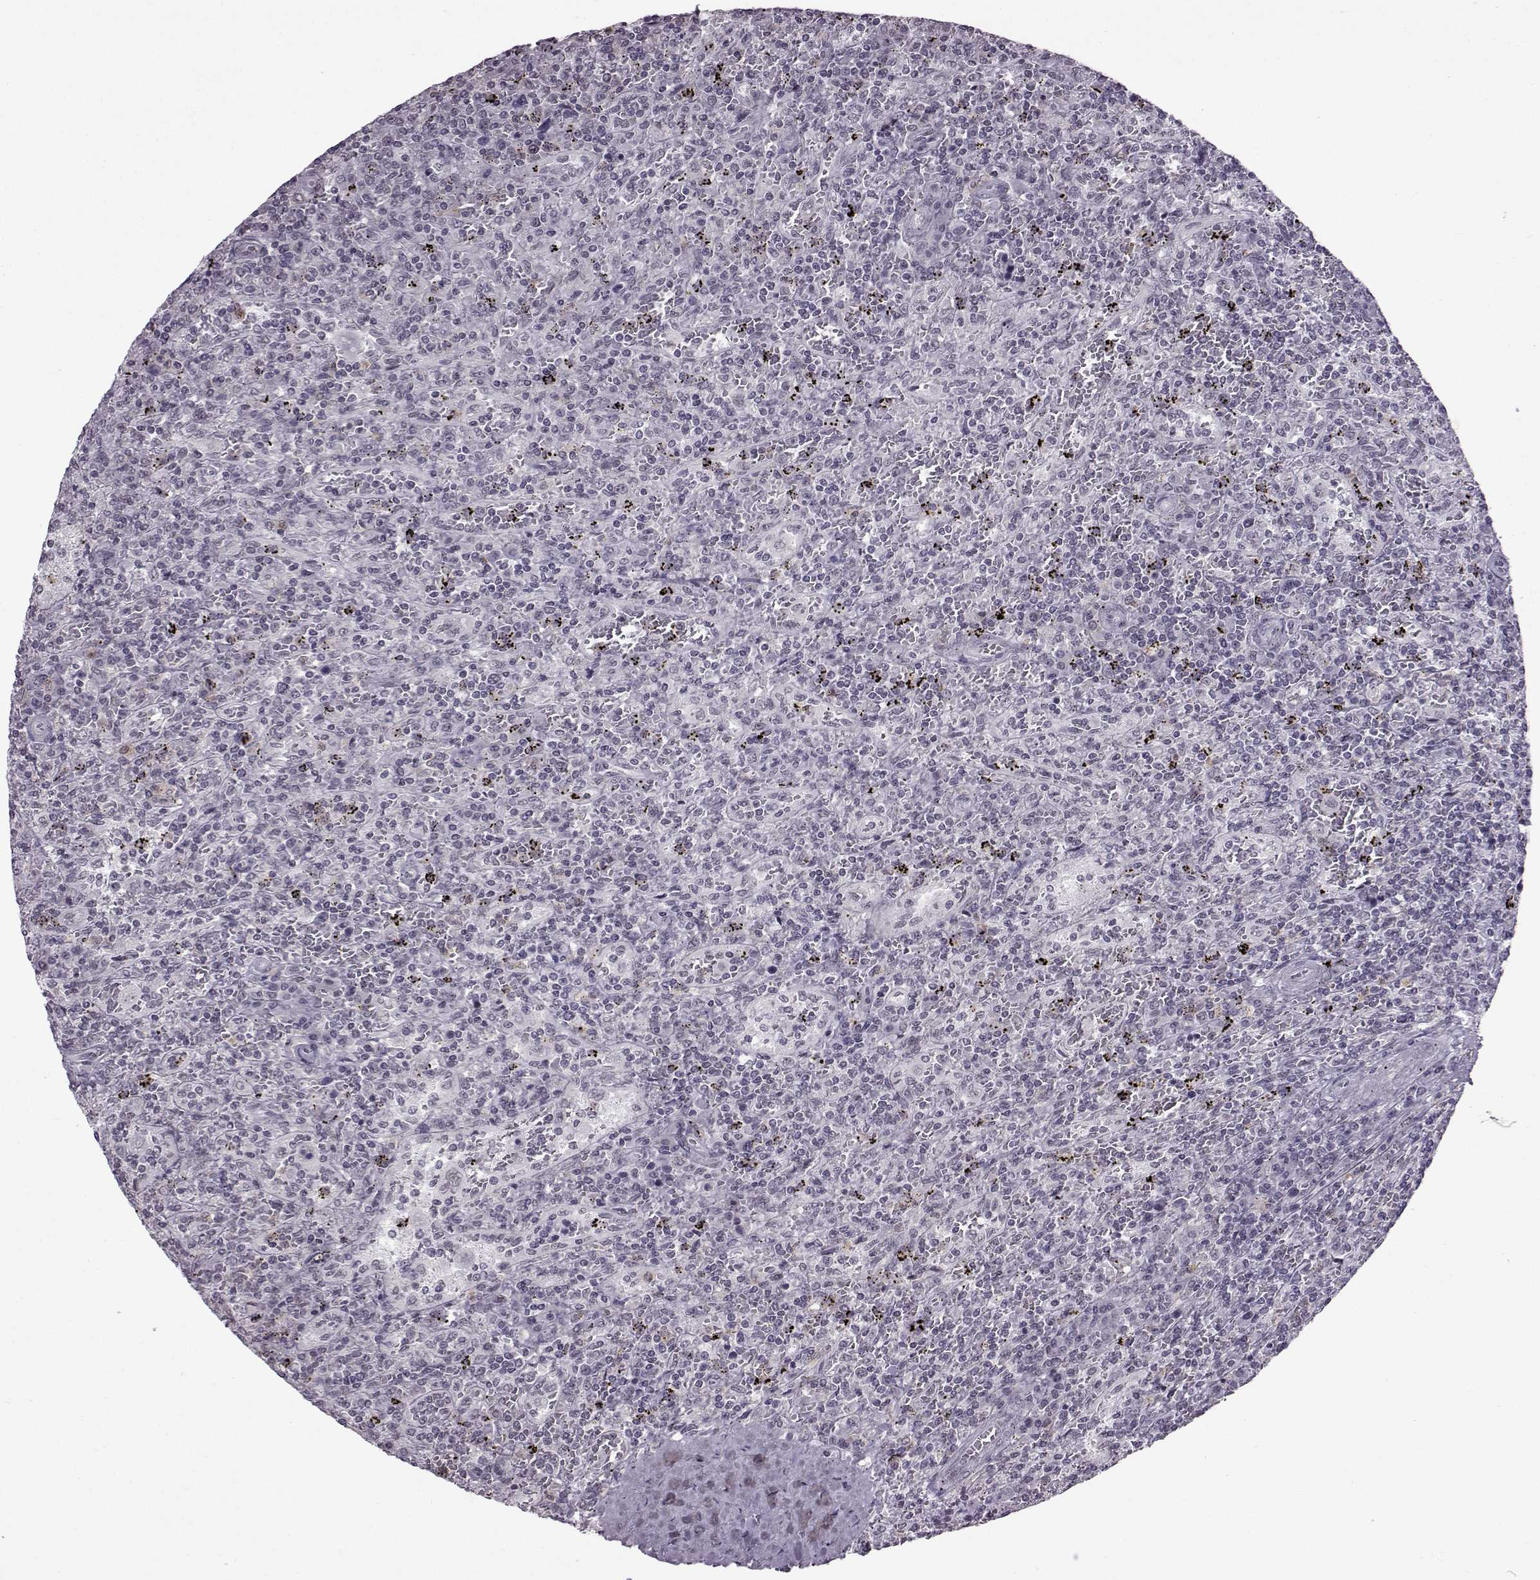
{"staining": {"intensity": "negative", "quantity": "none", "location": "none"}, "tissue": "lymphoma", "cell_type": "Tumor cells", "image_type": "cancer", "snomed": [{"axis": "morphology", "description": "Malignant lymphoma, non-Hodgkin's type, Low grade"}, {"axis": "topography", "description": "Spleen"}], "caption": "Tumor cells are negative for protein expression in human low-grade malignant lymphoma, non-Hodgkin's type.", "gene": "SLC28A2", "patient": {"sex": "male", "age": 62}}